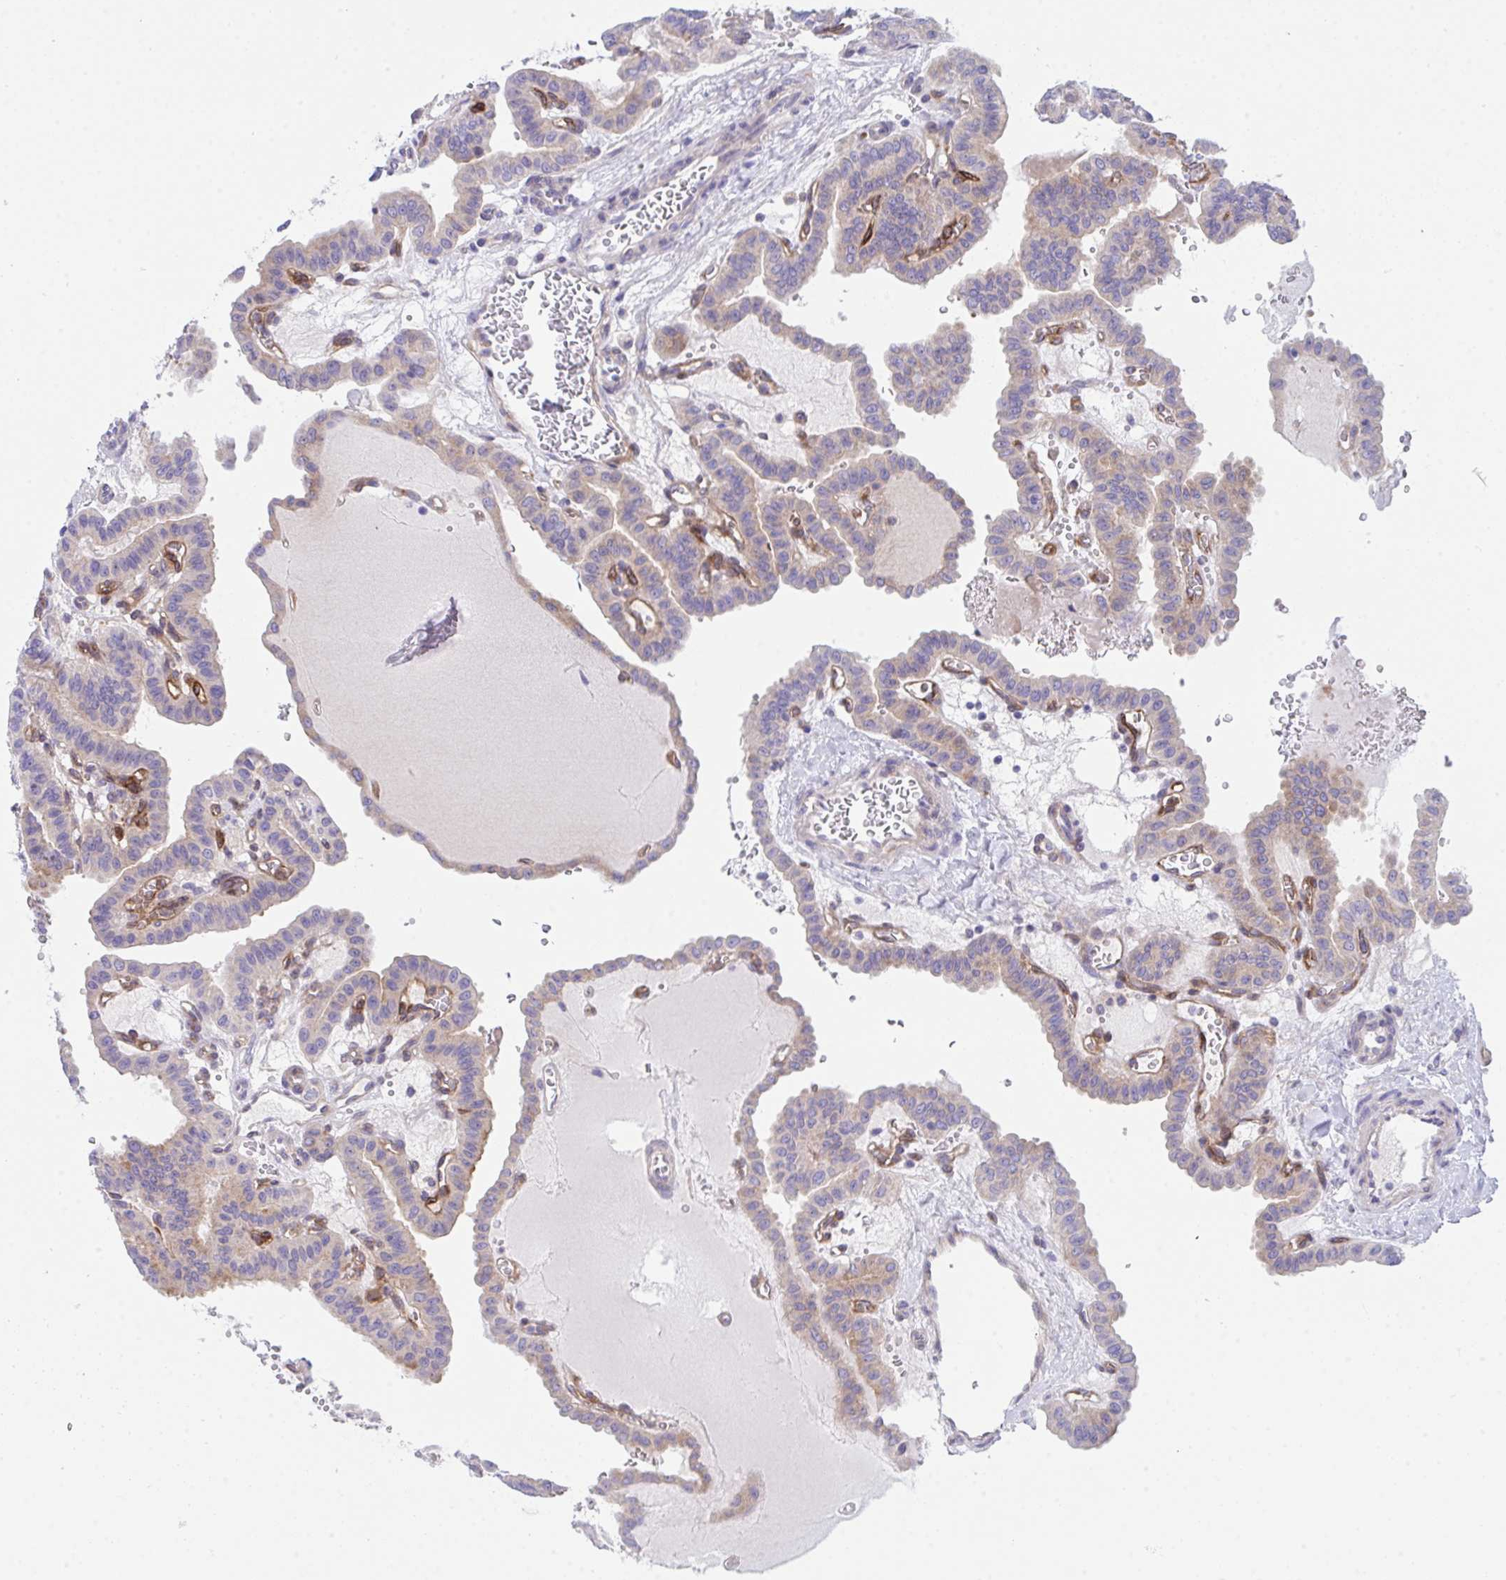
{"staining": {"intensity": "weak", "quantity": "<25%", "location": "cytoplasmic/membranous"}, "tissue": "thyroid cancer", "cell_type": "Tumor cells", "image_type": "cancer", "snomed": [{"axis": "morphology", "description": "Papillary adenocarcinoma, NOS"}, {"axis": "topography", "description": "Thyroid gland"}], "caption": "Thyroid papillary adenocarcinoma was stained to show a protein in brown. There is no significant staining in tumor cells. (DAB IHC, high magnification).", "gene": "GAB1", "patient": {"sex": "male", "age": 87}}